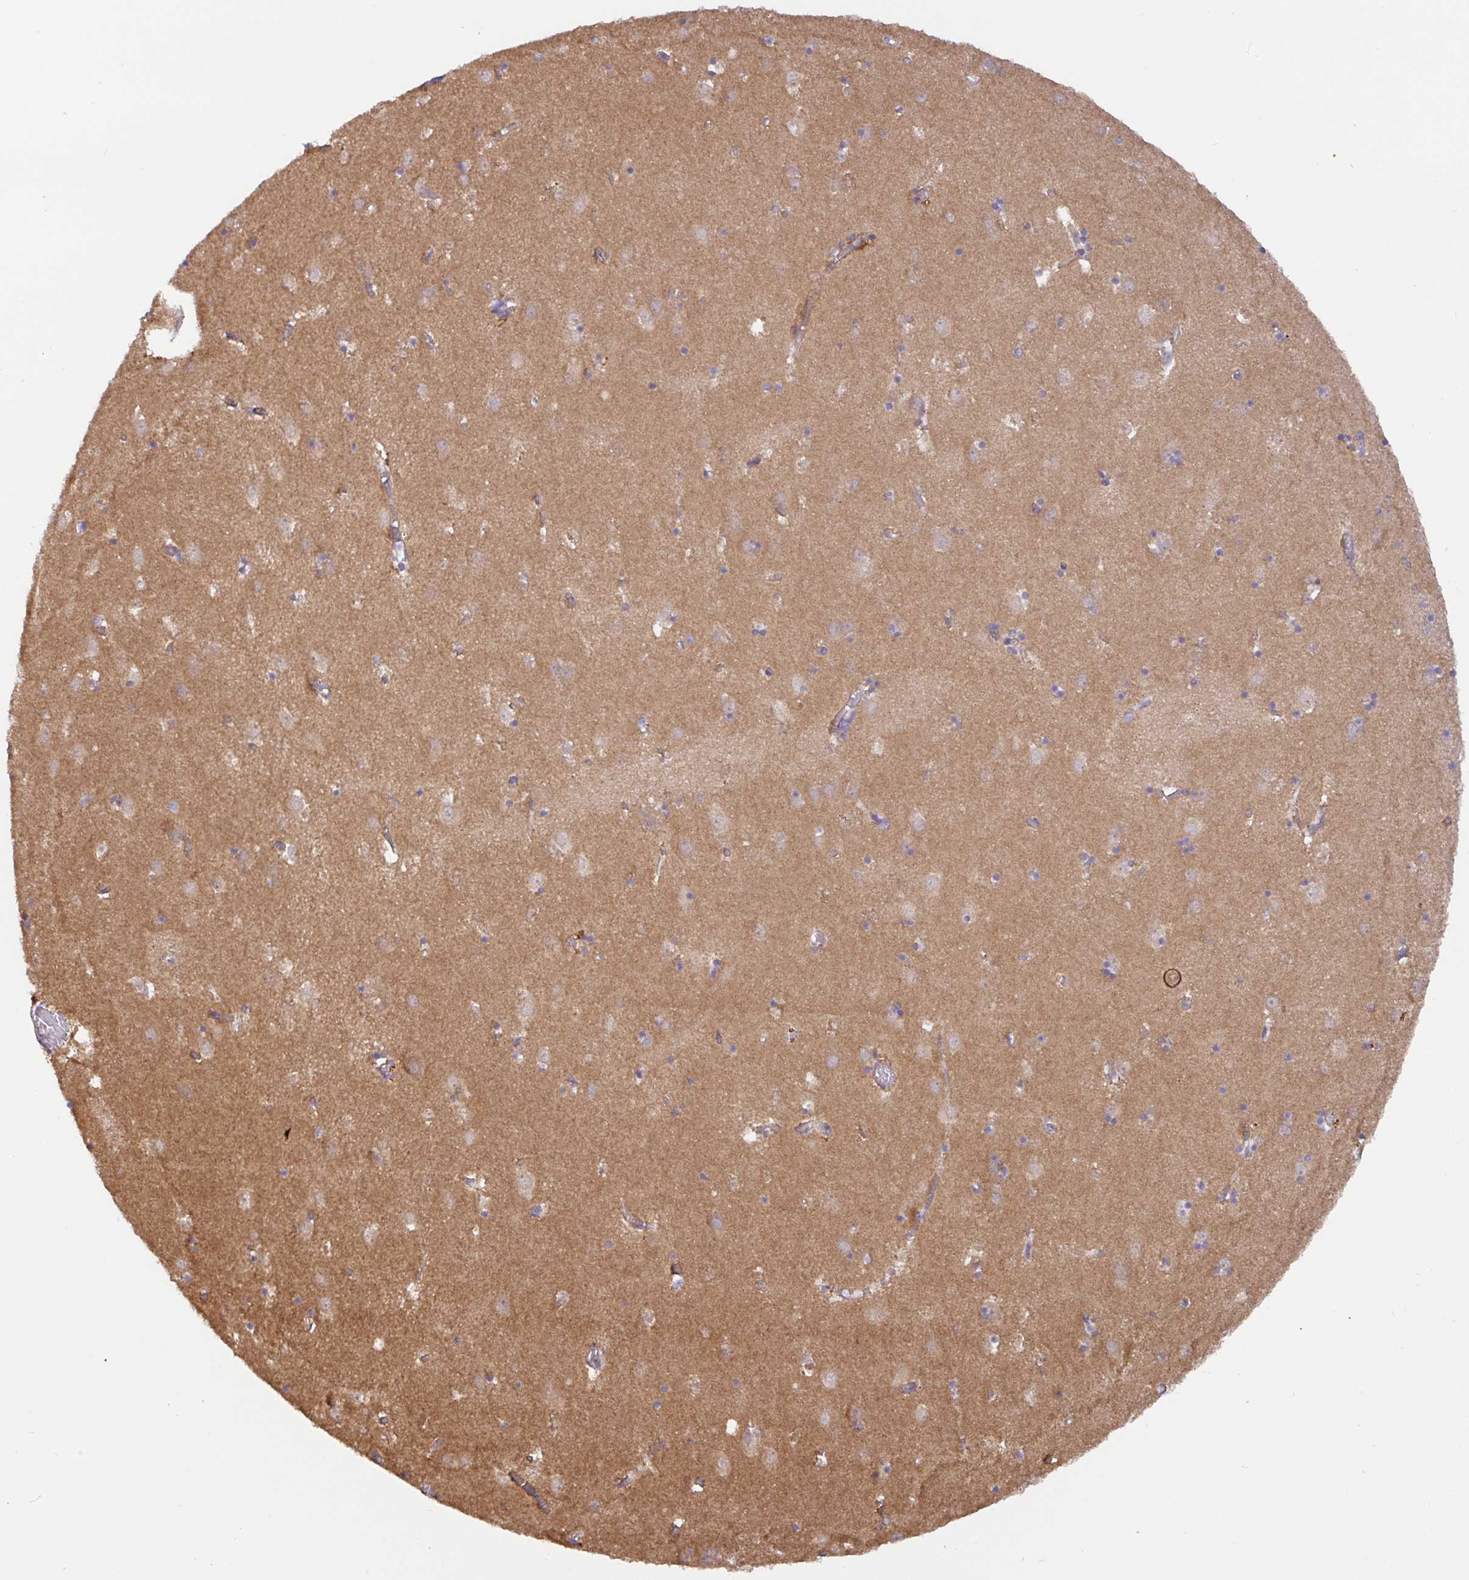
{"staining": {"intensity": "negative", "quantity": "none", "location": "none"}, "tissue": "caudate", "cell_type": "Glial cells", "image_type": "normal", "snomed": [{"axis": "morphology", "description": "Normal tissue, NOS"}, {"axis": "topography", "description": "Lateral ventricle wall"}], "caption": "This is a photomicrograph of immunohistochemistry staining of unremarkable caudate, which shows no expression in glial cells. Nuclei are stained in blue.", "gene": "DLEU7", "patient": {"sex": "male", "age": 70}}